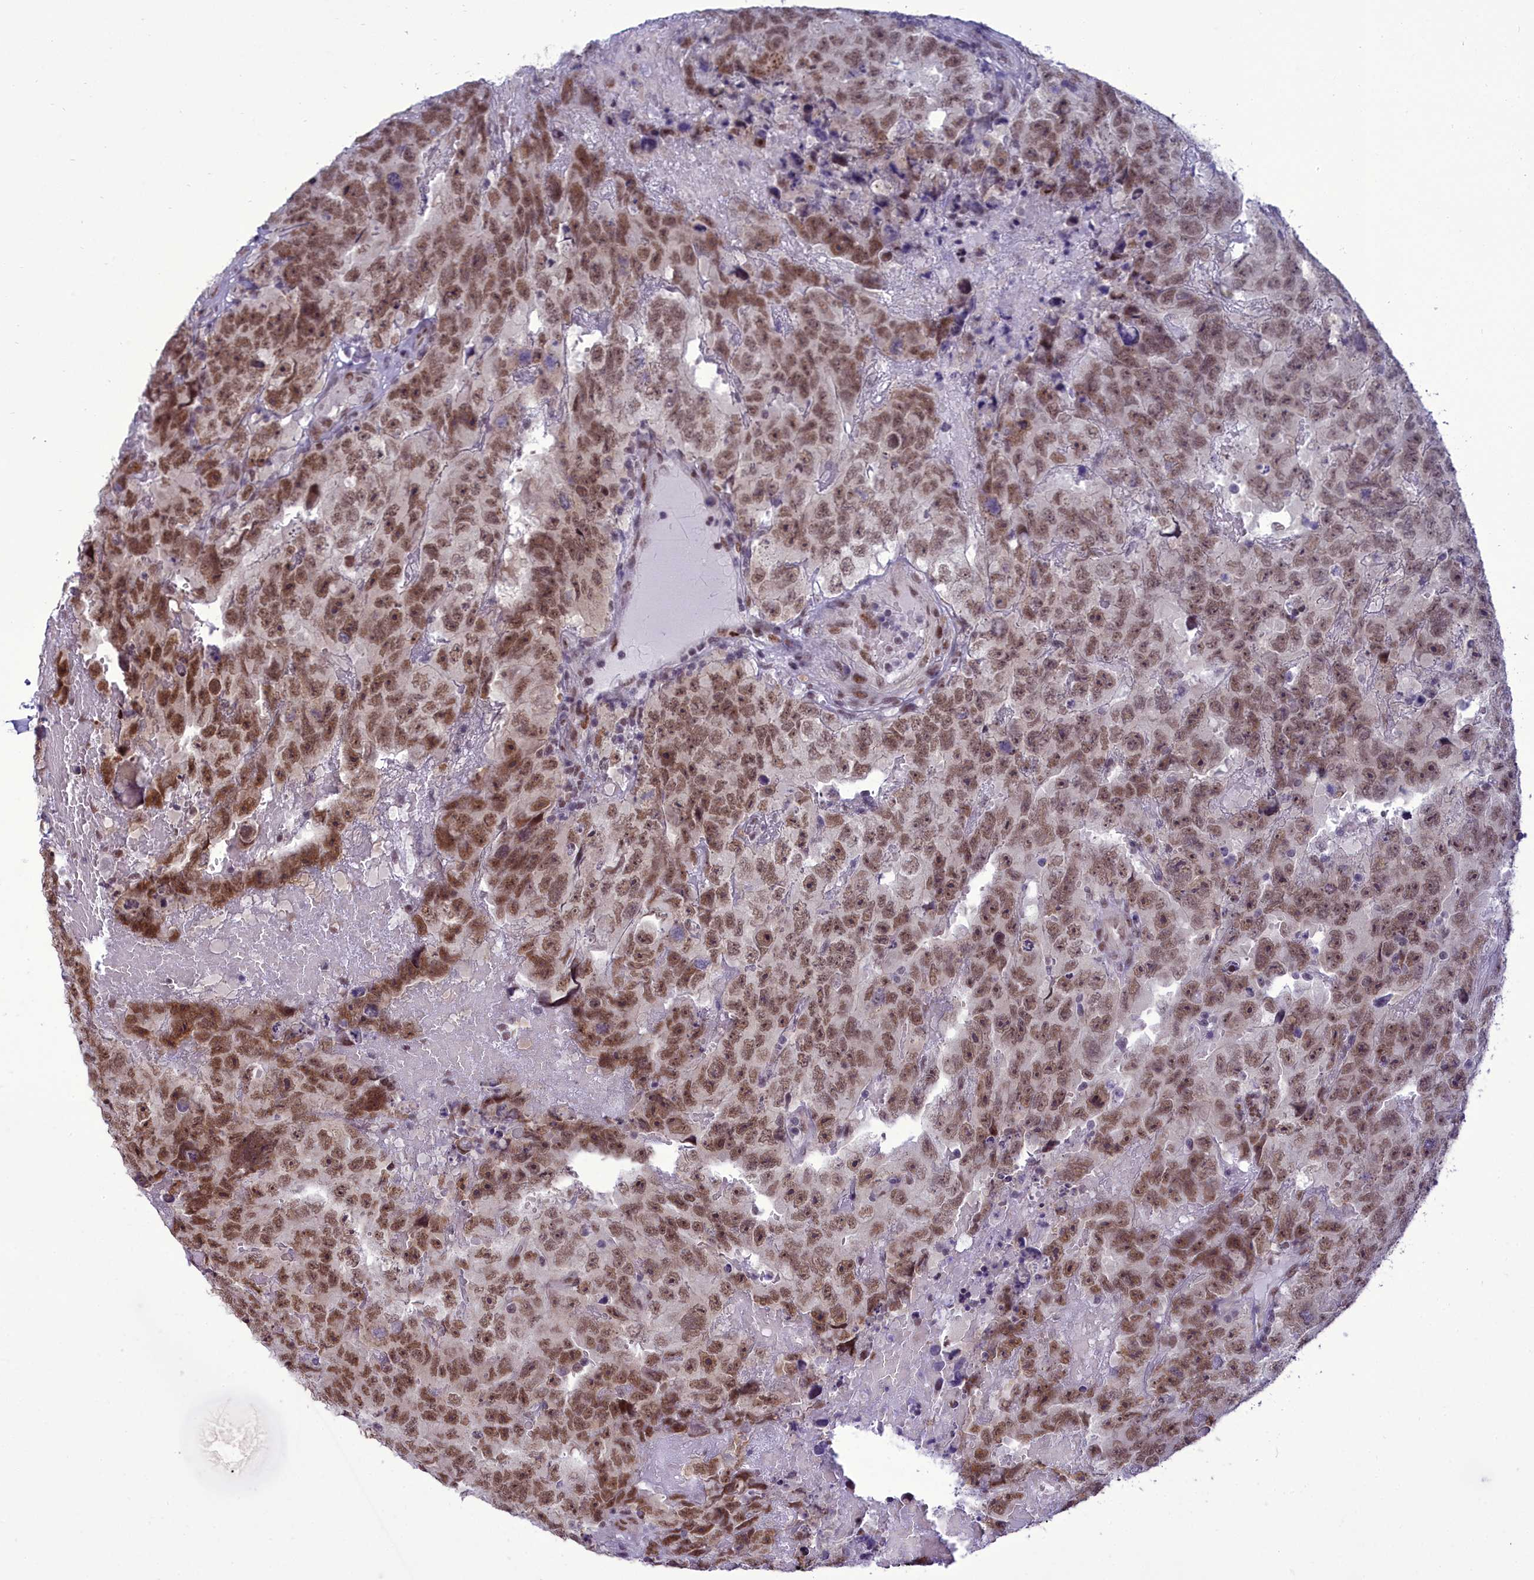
{"staining": {"intensity": "moderate", "quantity": ">75%", "location": "nuclear"}, "tissue": "testis cancer", "cell_type": "Tumor cells", "image_type": "cancer", "snomed": [{"axis": "morphology", "description": "Carcinoma, Embryonal, NOS"}, {"axis": "topography", "description": "Testis"}], "caption": "Immunohistochemistry micrograph of testis embryonal carcinoma stained for a protein (brown), which displays medium levels of moderate nuclear expression in approximately >75% of tumor cells.", "gene": "CEACAM19", "patient": {"sex": "male", "age": 45}}